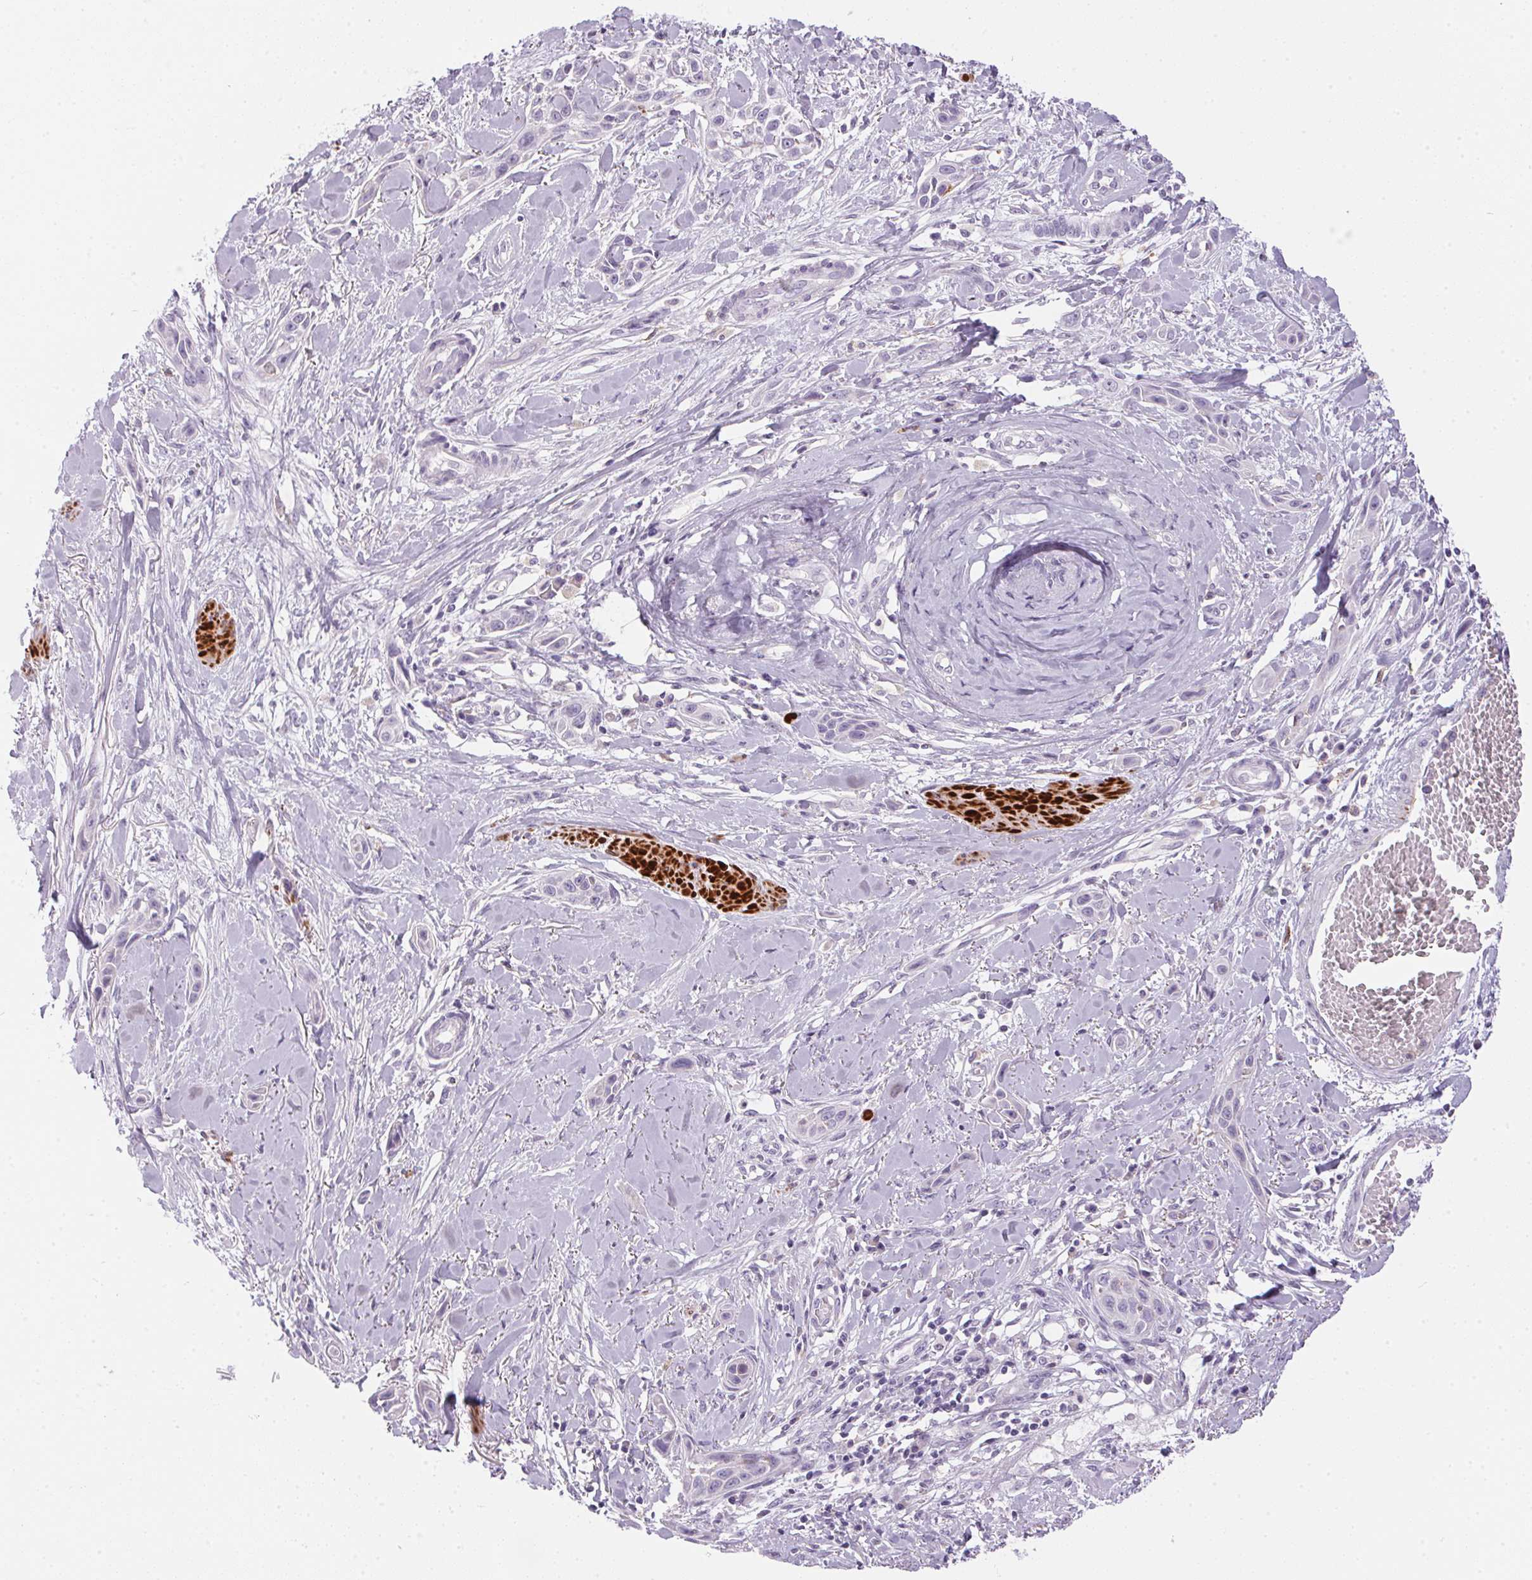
{"staining": {"intensity": "negative", "quantity": "none", "location": "none"}, "tissue": "skin cancer", "cell_type": "Tumor cells", "image_type": "cancer", "snomed": [{"axis": "morphology", "description": "Squamous cell carcinoma, NOS"}, {"axis": "topography", "description": "Skin"}], "caption": "Immunohistochemistry (IHC) histopathology image of squamous cell carcinoma (skin) stained for a protein (brown), which displays no positivity in tumor cells.", "gene": "ECPAS", "patient": {"sex": "female", "age": 69}}